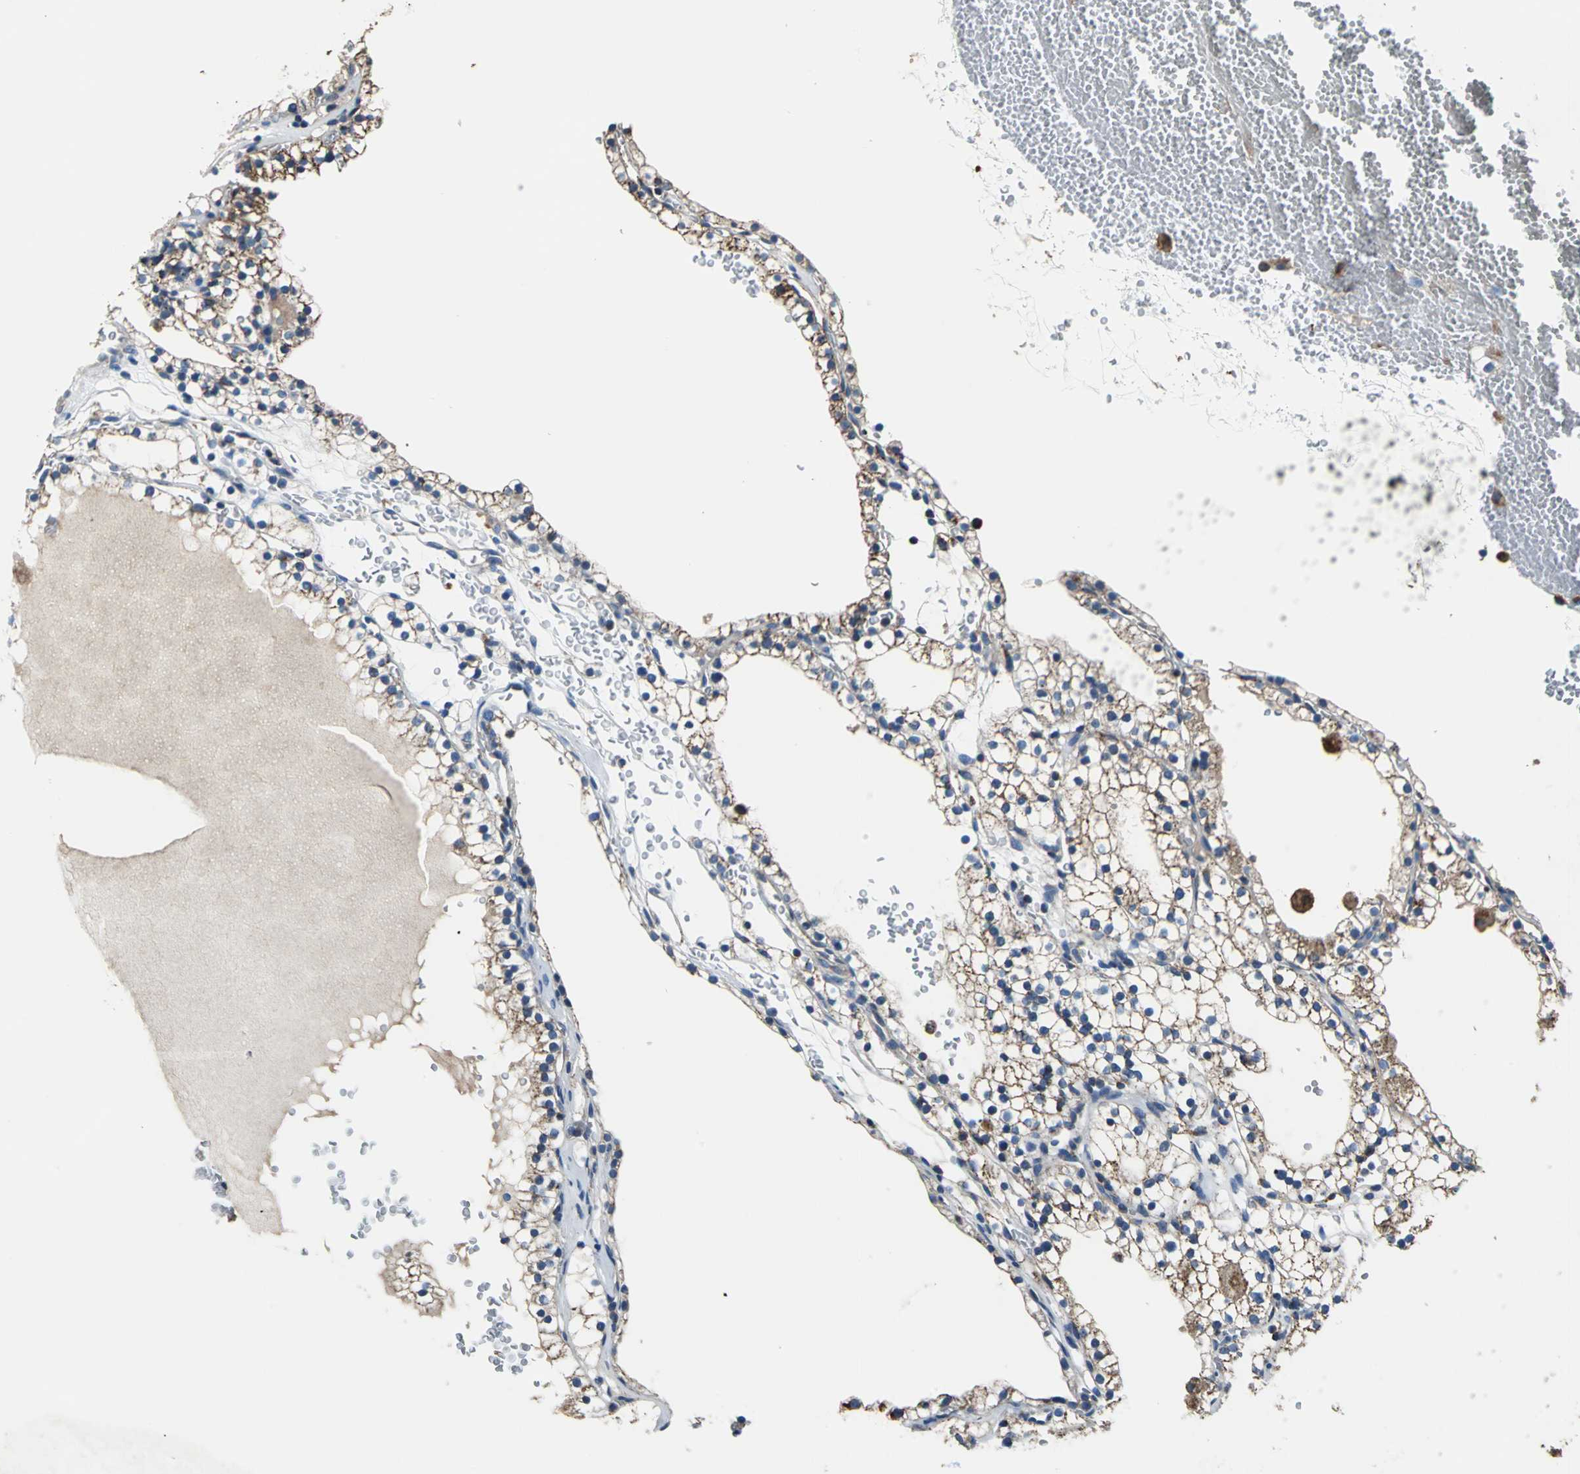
{"staining": {"intensity": "moderate", "quantity": ">75%", "location": "cytoplasmic/membranous"}, "tissue": "renal cancer", "cell_type": "Tumor cells", "image_type": "cancer", "snomed": [{"axis": "morphology", "description": "Adenocarcinoma, NOS"}, {"axis": "topography", "description": "Kidney"}], "caption": "This micrograph displays IHC staining of renal adenocarcinoma, with medium moderate cytoplasmic/membranous expression in approximately >75% of tumor cells.", "gene": "ECH1", "patient": {"sex": "female", "age": 41}}